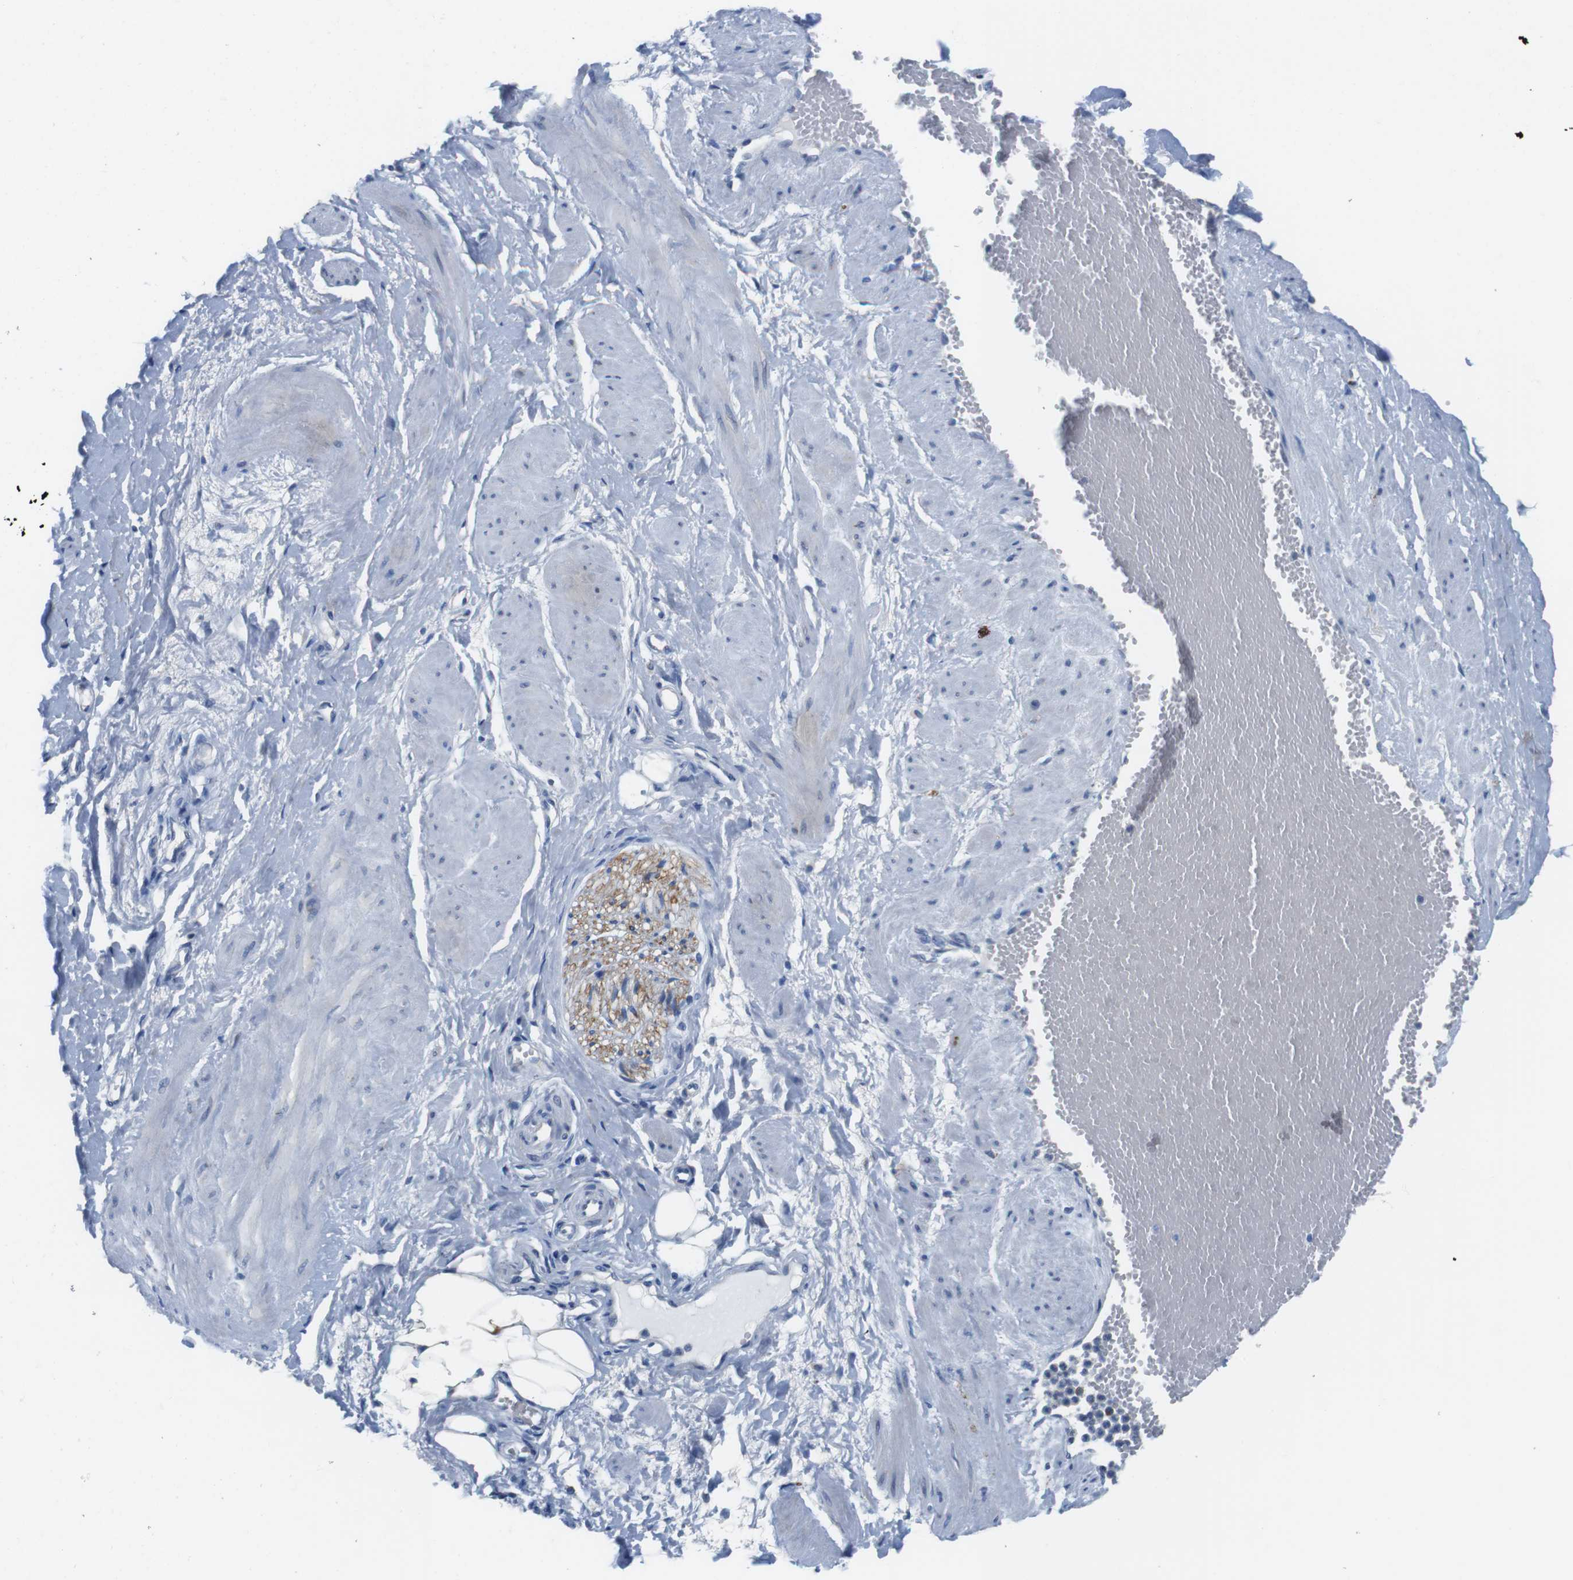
{"staining": {"intensity": "negative", "quantity": "none", "location": "none"}, "tissue": "adipose tissue", "cell_type": "Adipocytes", "image_type": "normal", "snomed": [{"axis": "morphology", "description": "Normal tissue, NOS"}, {"axis": "topography", "description": "Soft tissue"}, {"axis": "topography", "description": "Vascular tissue"}], "caption": "This is an immunohistochemistry histopathology image of unremarkable human adipose tissue. There is no positivity in adipocytes.", "gene": "MAP6", "patient": {"sex": "female", "age": 35}}